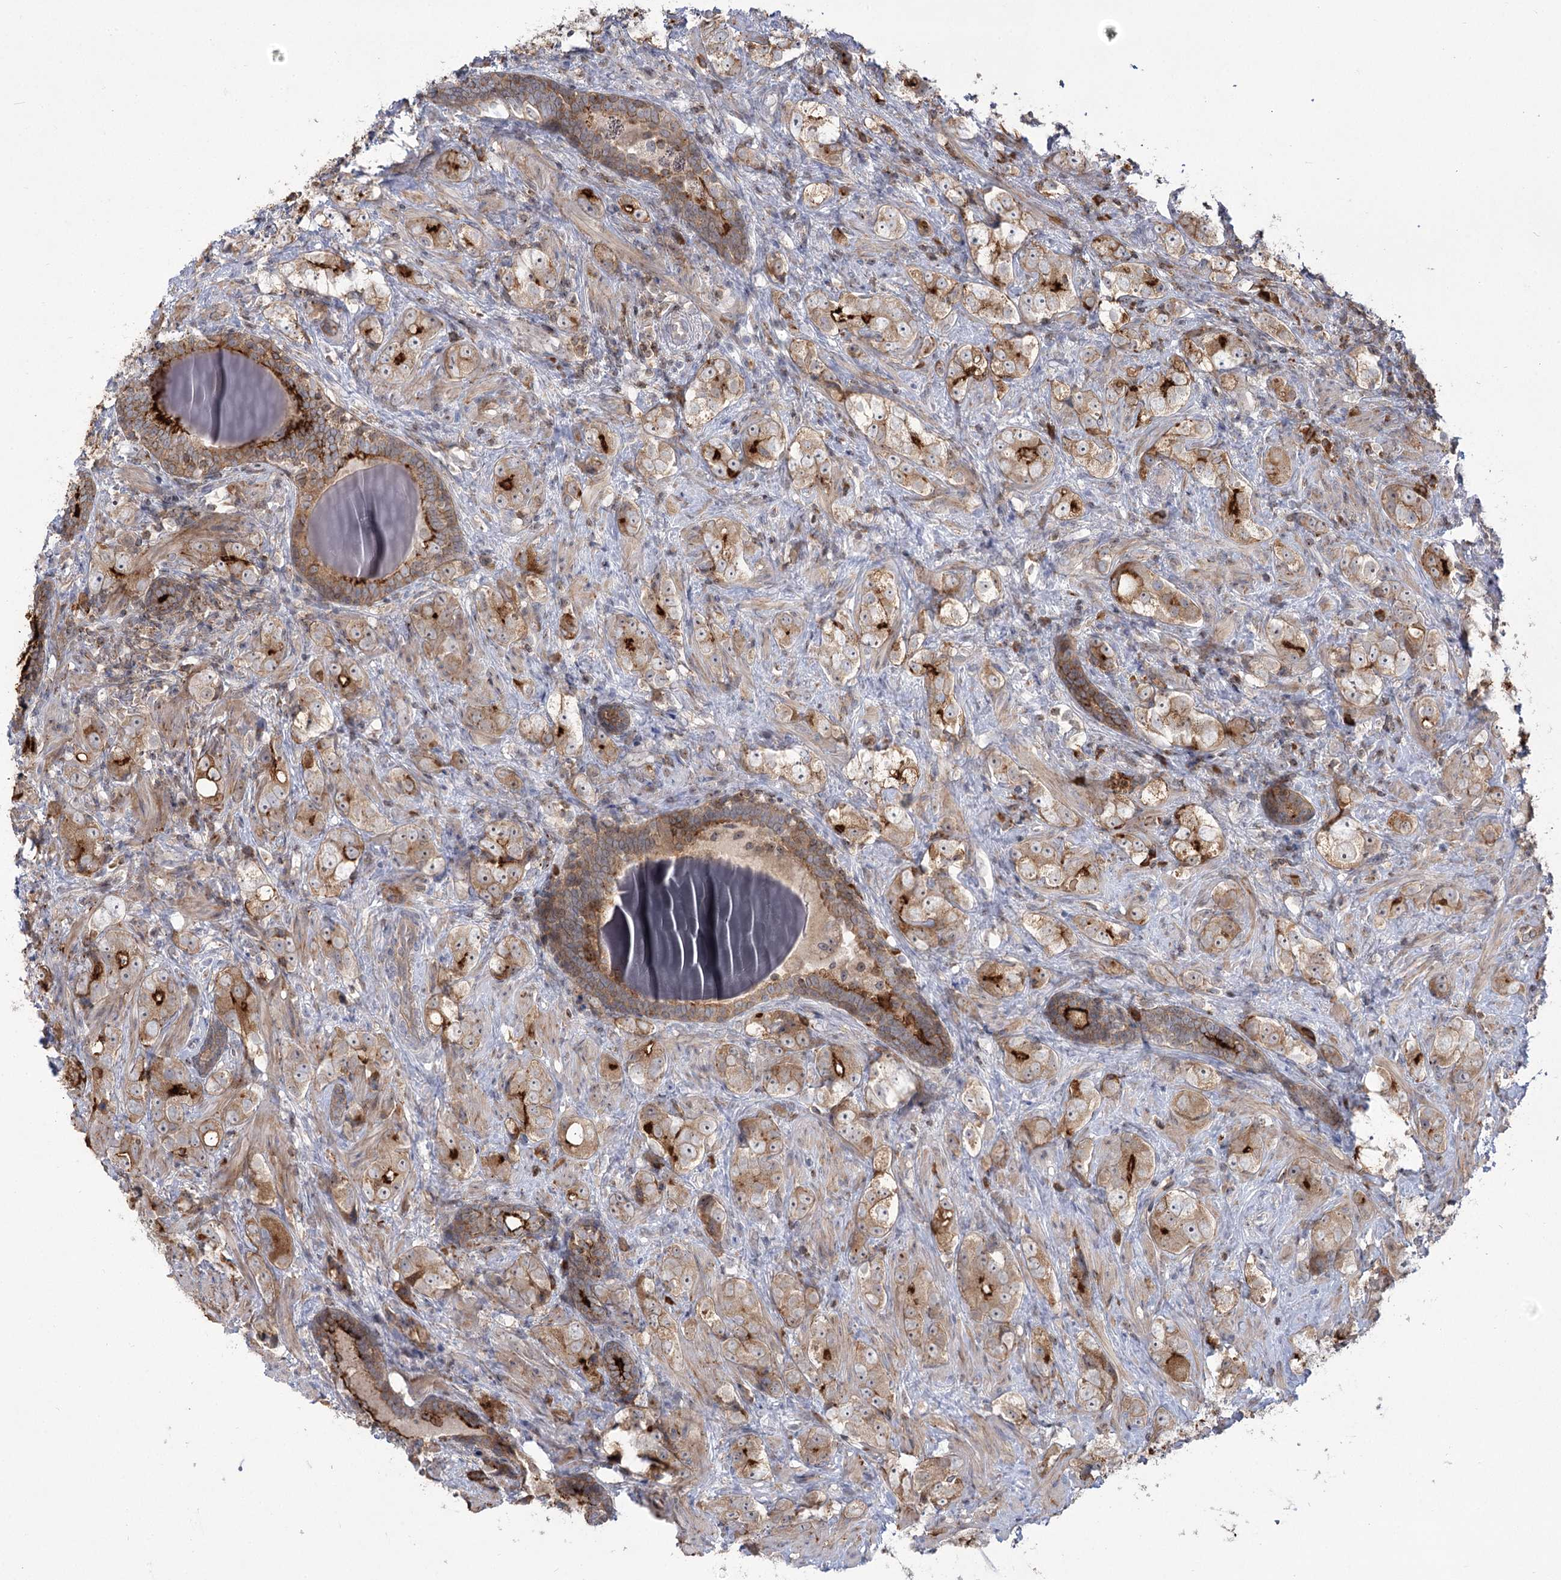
{"staining": {"intensity": "strong", "quantity": "25%-75%", "location": "cytoplasmic/membranous"}, "tissue": "prostate cancer", "cell_type": "Tumor cells", "image_type": "cancer", "snomed": [{"axis": "morphology", "description": "Adenocarcinoma, High grade"}, {"axis": "topography", "description": "Prostate"}], "caption": "The image exhibits a brown stain indicating the presence of a protein in the cytoplasmic/membranous of tumor cells in prostate cancer.", "gene": "SYTL1", "patient": {"sex": "male", "age": 63}}